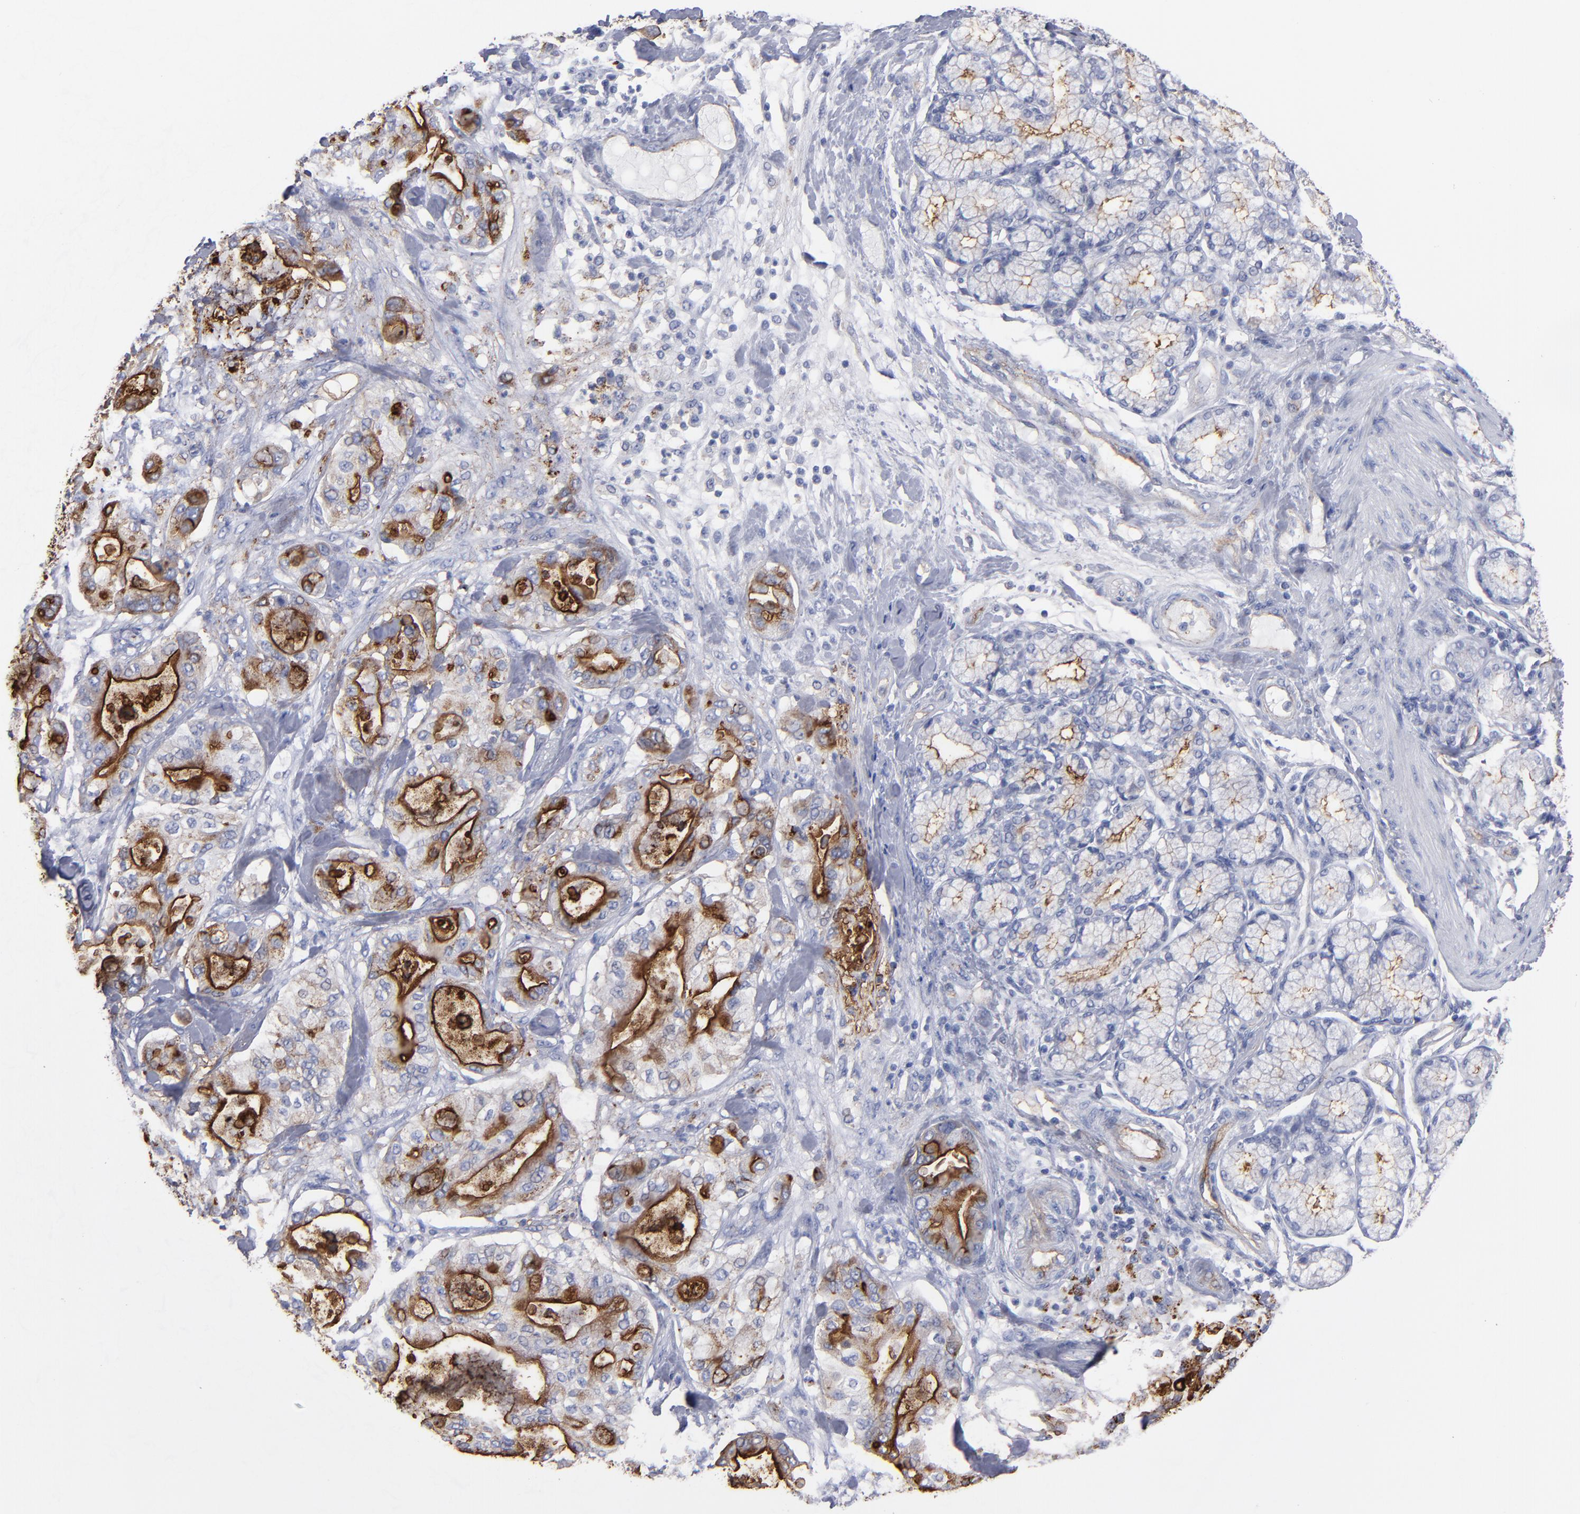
{"staining": {"intensity": "moderate", "quantity": "<25%", "location": "cytoplasmic/membranous"}, "tissue": "pancreatic cancer", "cell_type": "Tumor cells", "image_type": "cancer", "snomed": [{"axis": "morphology", "description": "Adenocarcinoma, NOS"}, {"axis": "morphology", "description": "Adenocarcinoma, metastatic, NOS"}, {"axis": "topography", "description": "Lymph node"}, {"axis": "topography", "description": "Pancreas"}, {"axis": "topography", "description": "Duodenum"}], "caption": "The image exhibits staining of pancreatic cancer, revealing moderate cytoplasmic/membranous protein staining (brown color) within tumor cells.", "gene": "TM4SF1", "patient": {"sex": "female", "age": 64}}